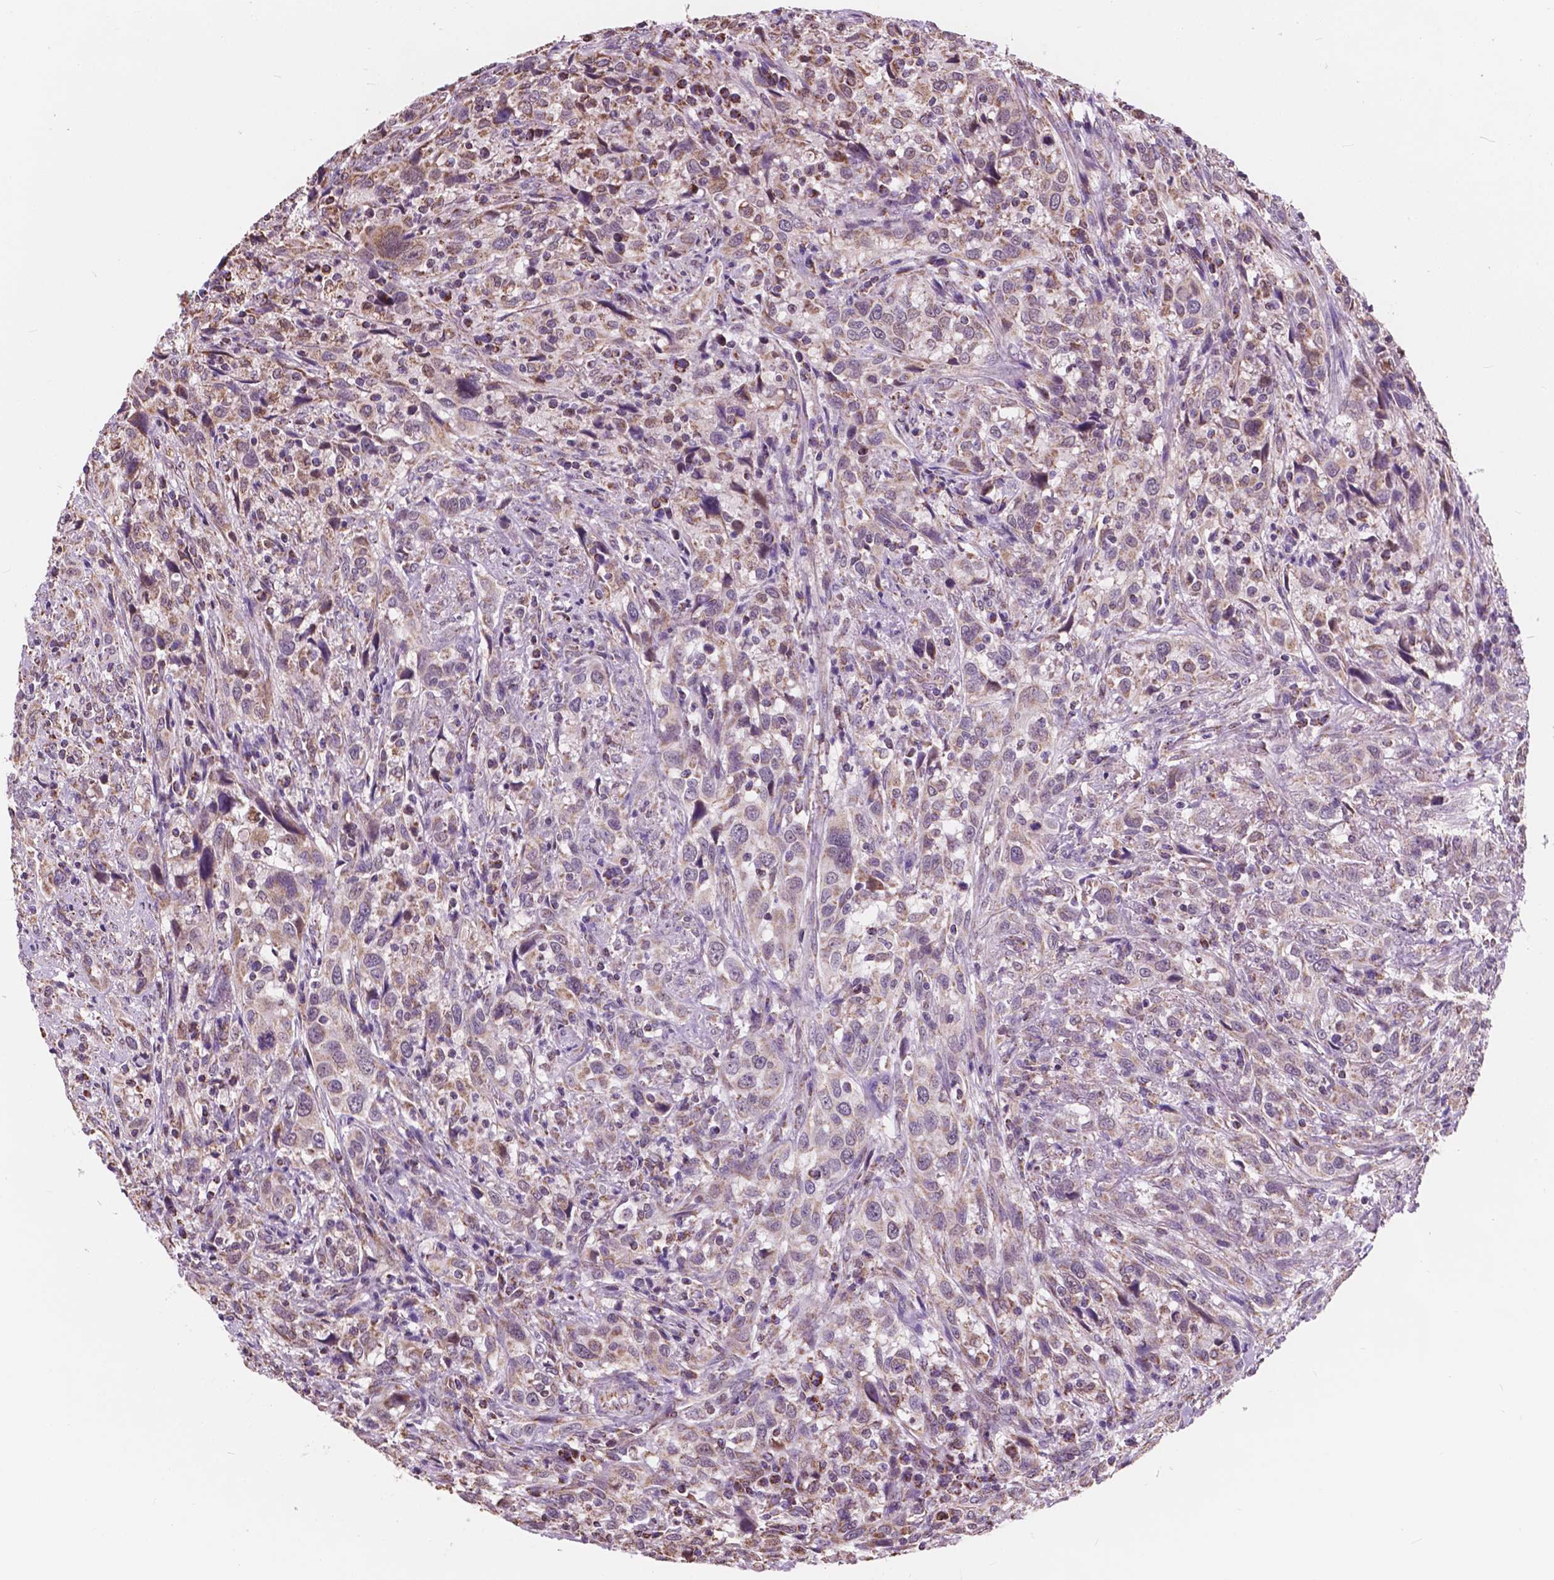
{"staining": {"intensity": "weak", "quantity": "25%-75%", "location": "cytoplasmic/membranous"}, "tissue": "urothelial cancer", "cell_type": "Tumor cells", "image_type": "cancer", "snomed": [{"axis": "morphology", "description": "Urothelial carcinoma, NOS"}, {"axis": "morphology", "description": "Urothelial carcinoma, High grade"}, {"axis": "topography", "description": "Urinary bladder"}], "caption": "Immunohistochemistry (IHC) image of high-grade urothelial carcinoma stained for a protein (brown), which exhibits low levels of weak cytoplasmic/membranous positivity in about 25%-75% of tumor cells.", "gene": "SCOC", "patient": {"sex": "female", "age": 64}}